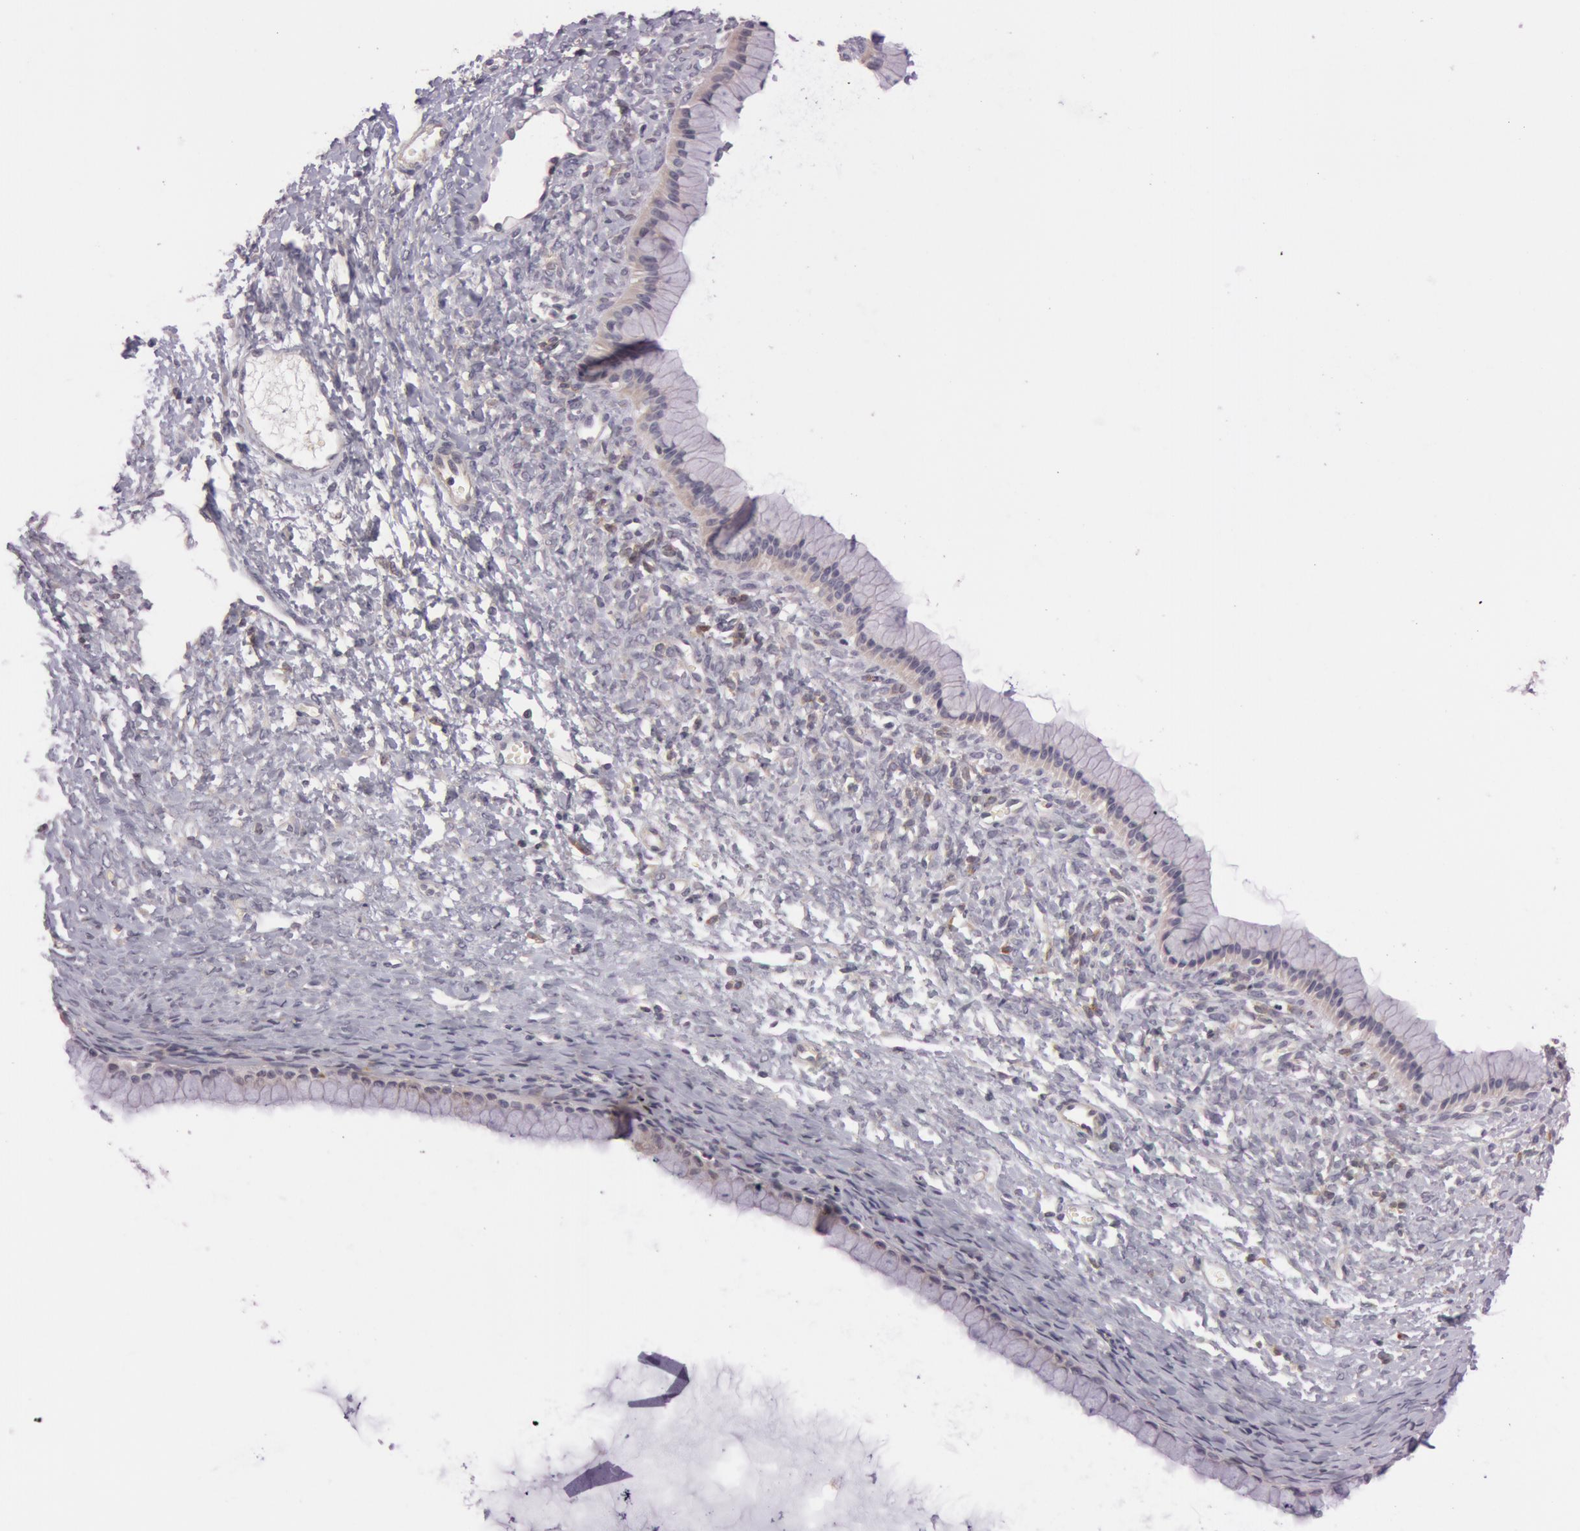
{"staining": {"intensity": "weak", "quantity": "<25%", "location": "cytoplasmic/membranous"}, "tissue": "ovarian cancer", "cell_type": "Tumor cells", "image_type": "cancer", "snomed": [{"axis": "morphology", "description": "Cystadenocarcinoma, mucinous, NOS"}, {"axis": "topography", "description": "Ovary"}], "caption": "Ovarian mucinous cystadenocarcinoma was stained to show a protein in brown. There is no significant staining in tumor cells.", "gene": "RALGAPA1", "patient": {"sex": "female", "age": 25}}